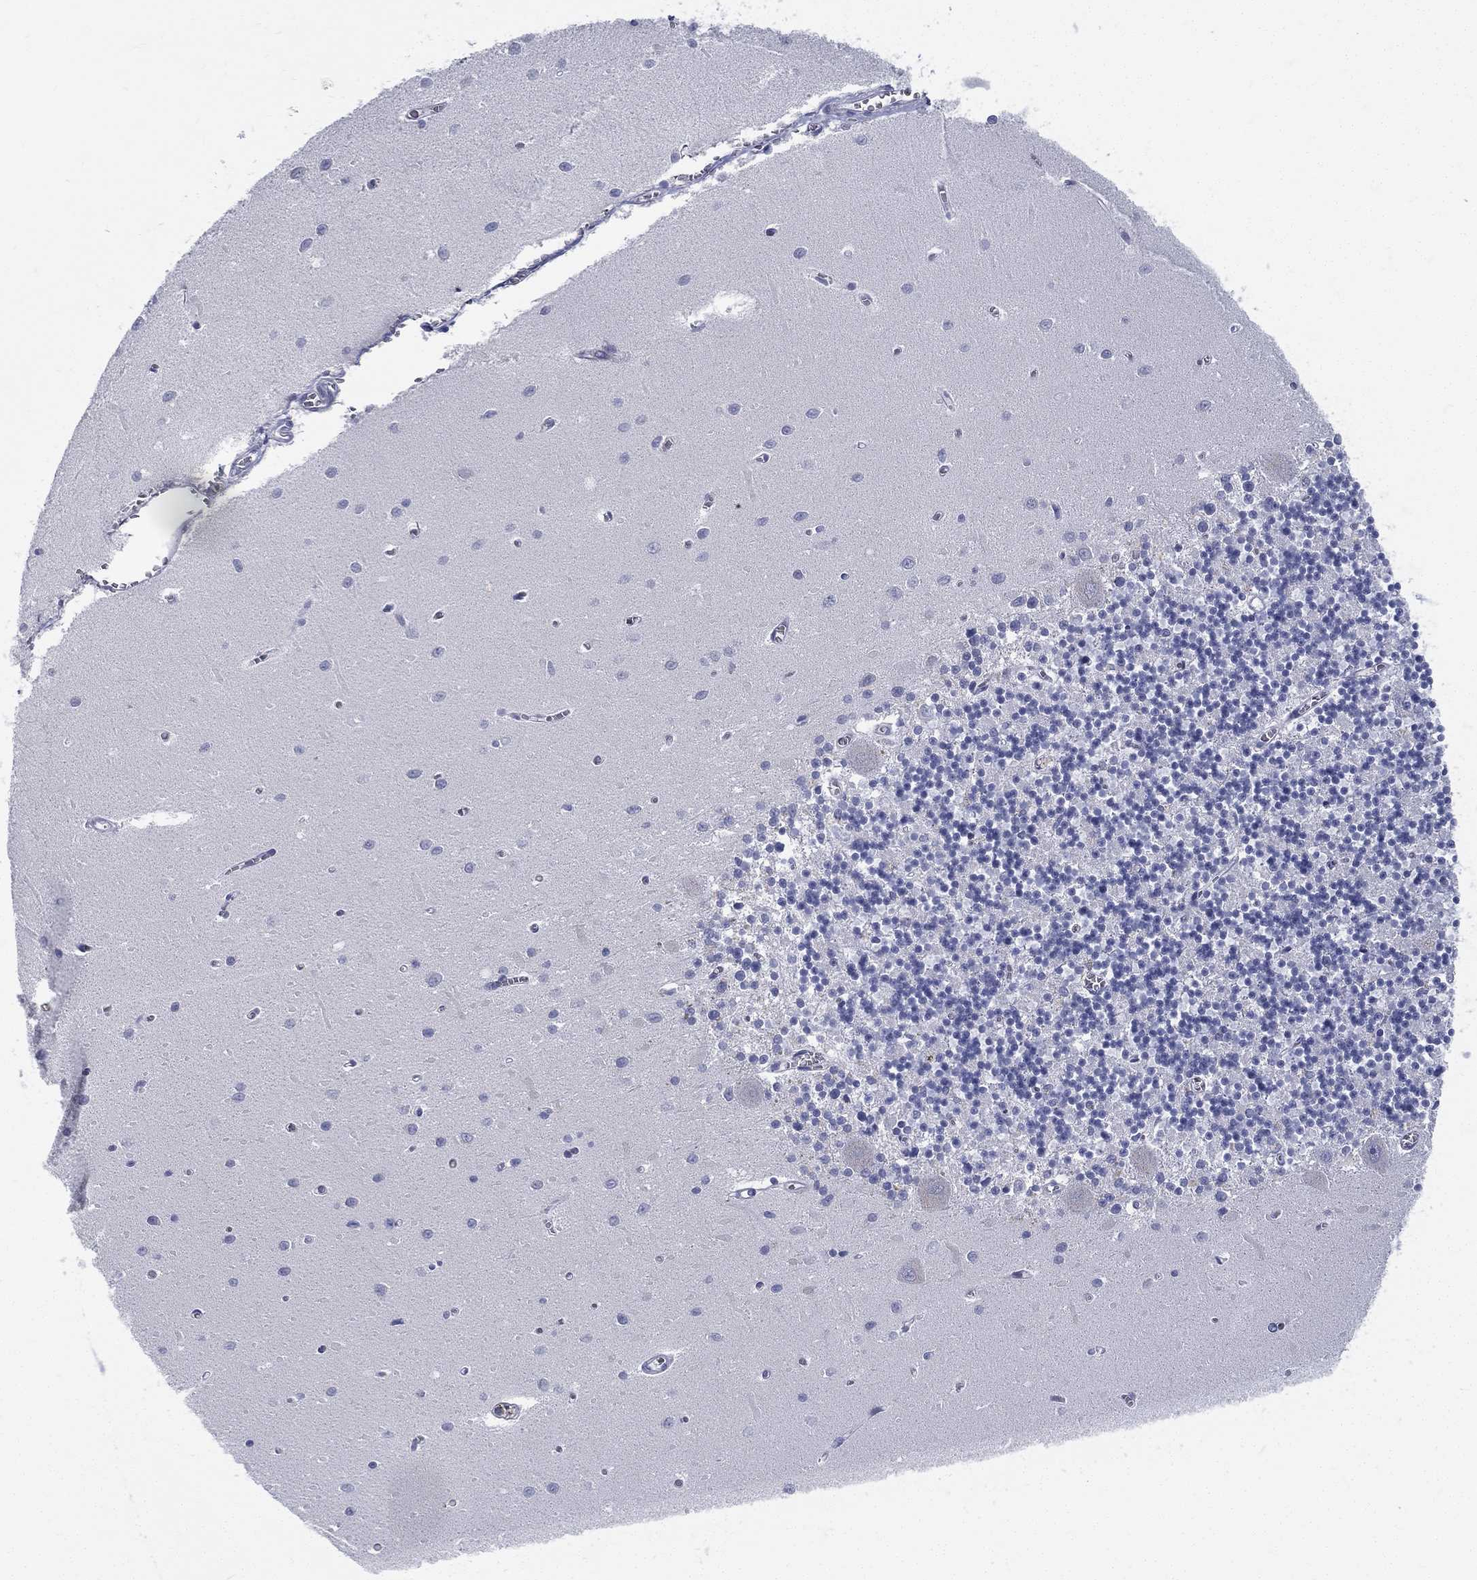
{"staining": {"intensity": "negative", "quantity": "none", "location": "none"}, "tissue": "cerebellum", "cell_type": "Cells in granular layer", "image_type": "normal", "snomed": [{"axis": "morphology", "description": "Normal tissue, NOS"}, {"axis": "topography", "description": "Cerebellum"}], "caption": "The histopathology image shows no staining of cells in granular layer in benign cerebellum.", "gene": "DEFB121", "patient": {"sex": "female", "age": 64}}